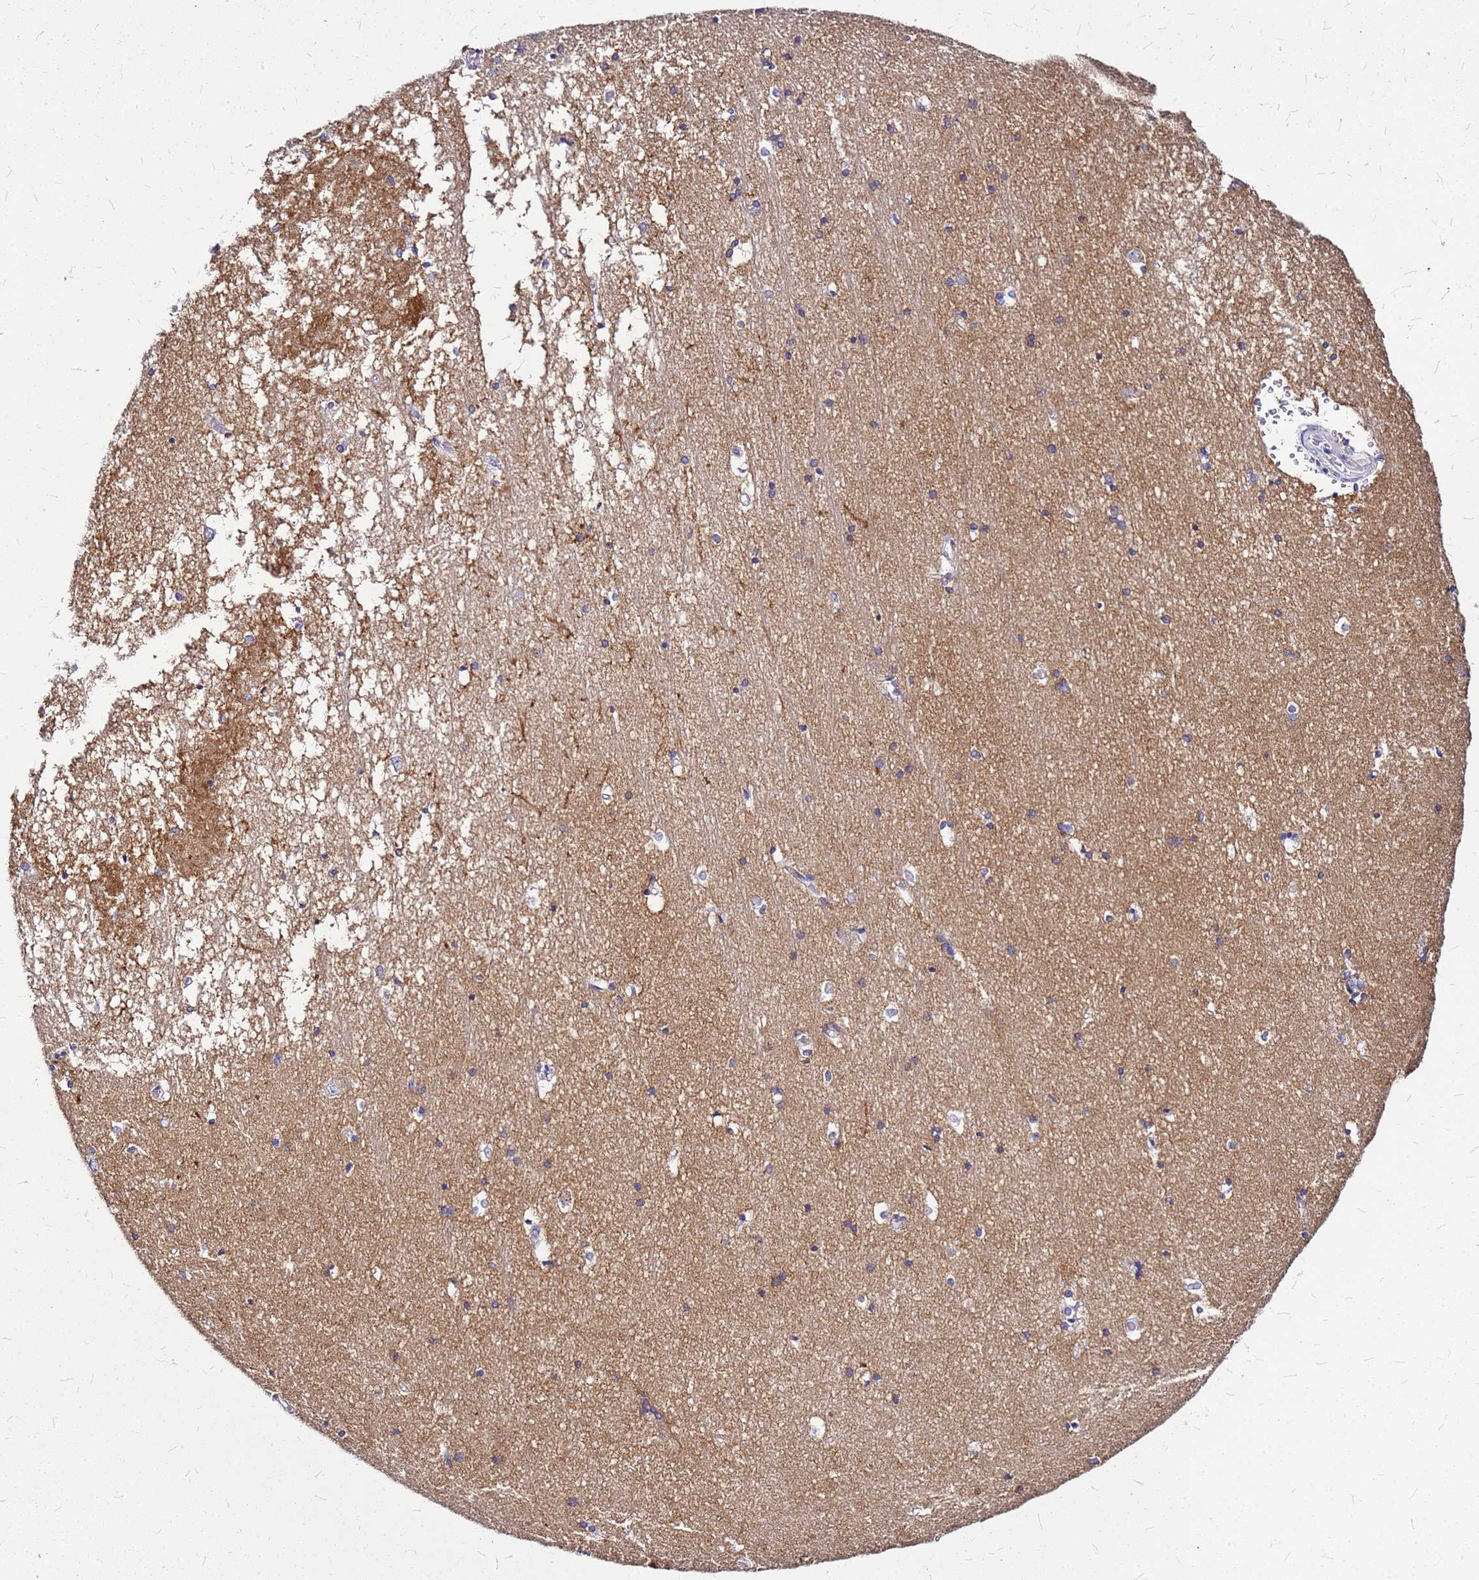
{"staining": {"intensity": "weak", "quantity": "<25%", "location": "cytoplasmic/membranous"}, "tissue": "hippocampus", "cell_type": "Glial cells", "image_type": "normal", "snomed": [{"axis": "morphology", "description": "Normal tissue, NOS"}, {"axis": "topography", "description": "Hippocampus"}], "caption": "The photomicrograph exhibits no significant staining in glial cells of hippocampus. Brightfield microscopy of IHC stained with DAB (3,3'-diaminobenzidine) (brown) and hematoxylin (blue), captured at high magnification.", "gene": "CASD1", "patient": {"sex": "male", "age": 45}}